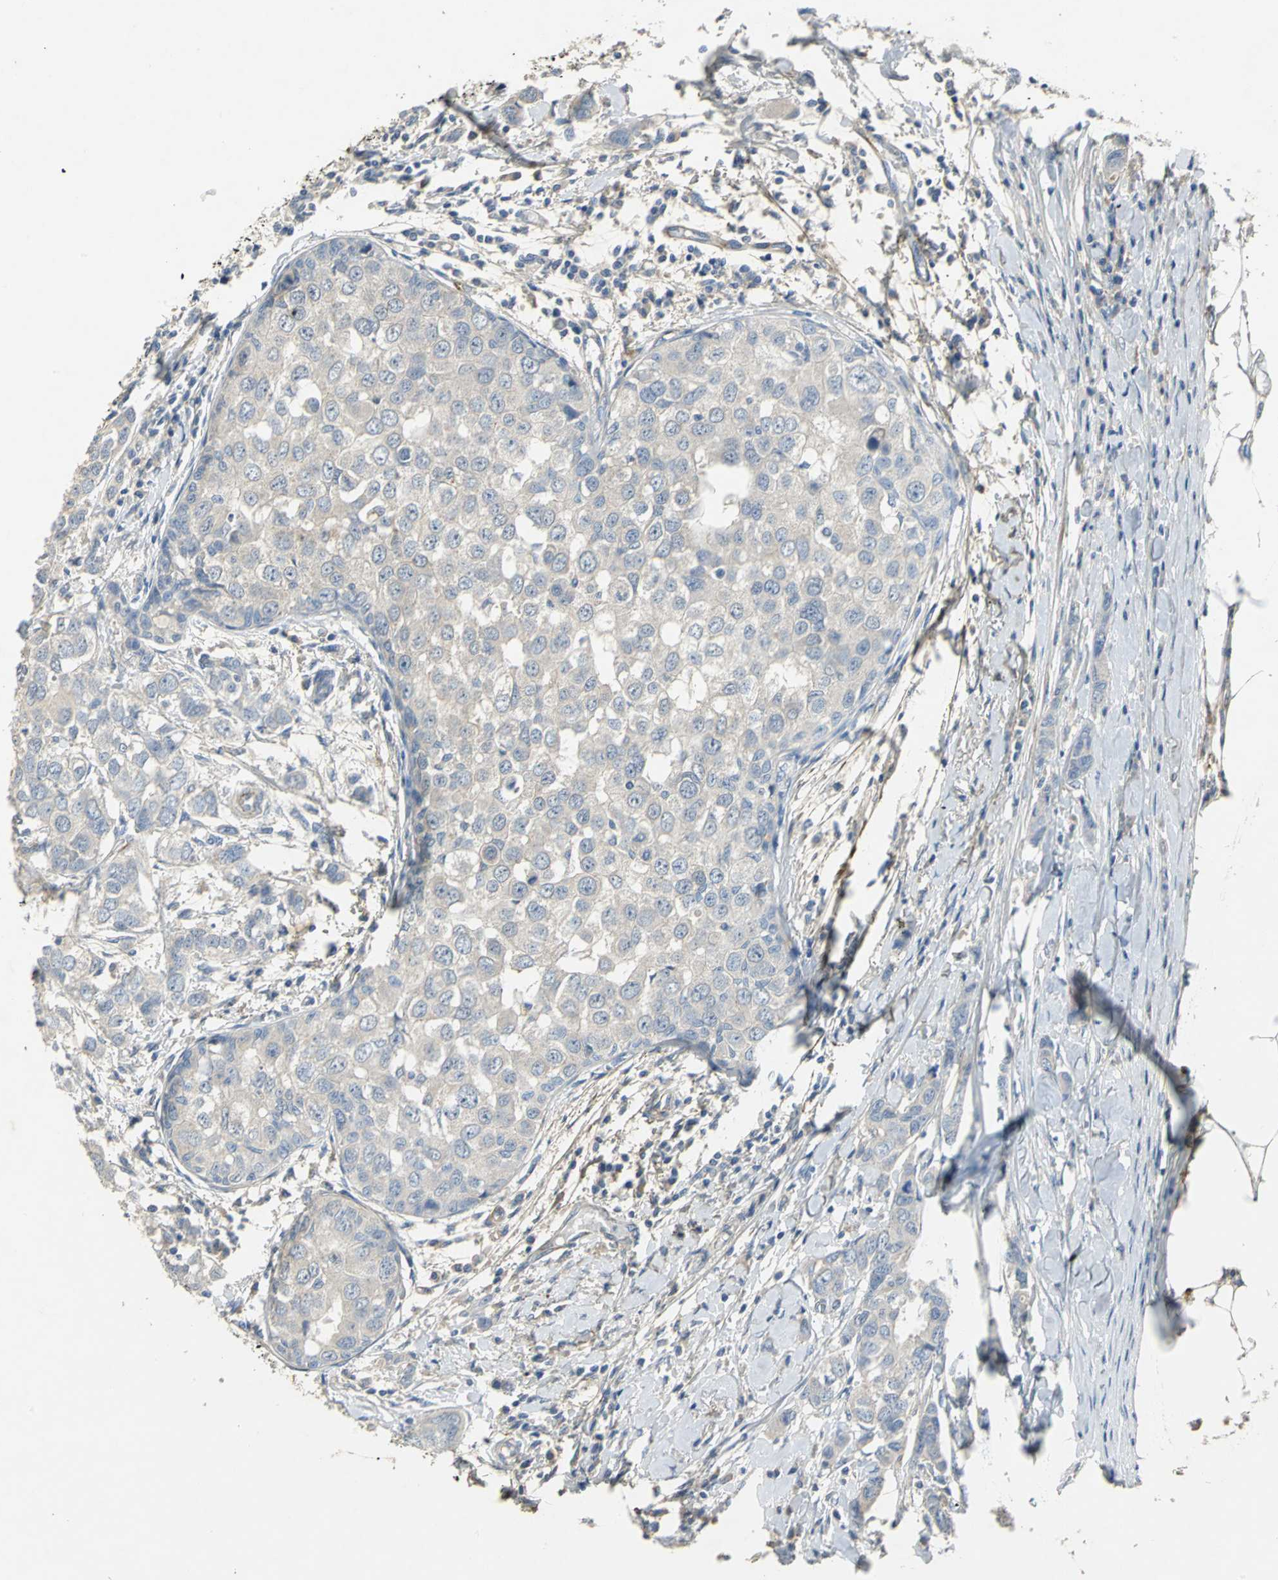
{"staining": {"intensity": "weak", "quantity": "25%-75%", "location": "cytoplasmic/membranous"}, "tissue": "breast cancer", "cell_type": "Tumor cells", "image_type": "cancer", "snomed": [{"axis": "morphology", "description": "Duct carcinoma"}, {"axis": "topography", "description": "Breast"}], "caption": "Protein staining by immunohistochemistry shows weak cytoplasmic/membranous expression in approximately 25%-75% of tumor cells in breast cancer (intraductal carcinoma).", "gene": "EFNB3", "patient": {"sex": "female", "age": 50}}